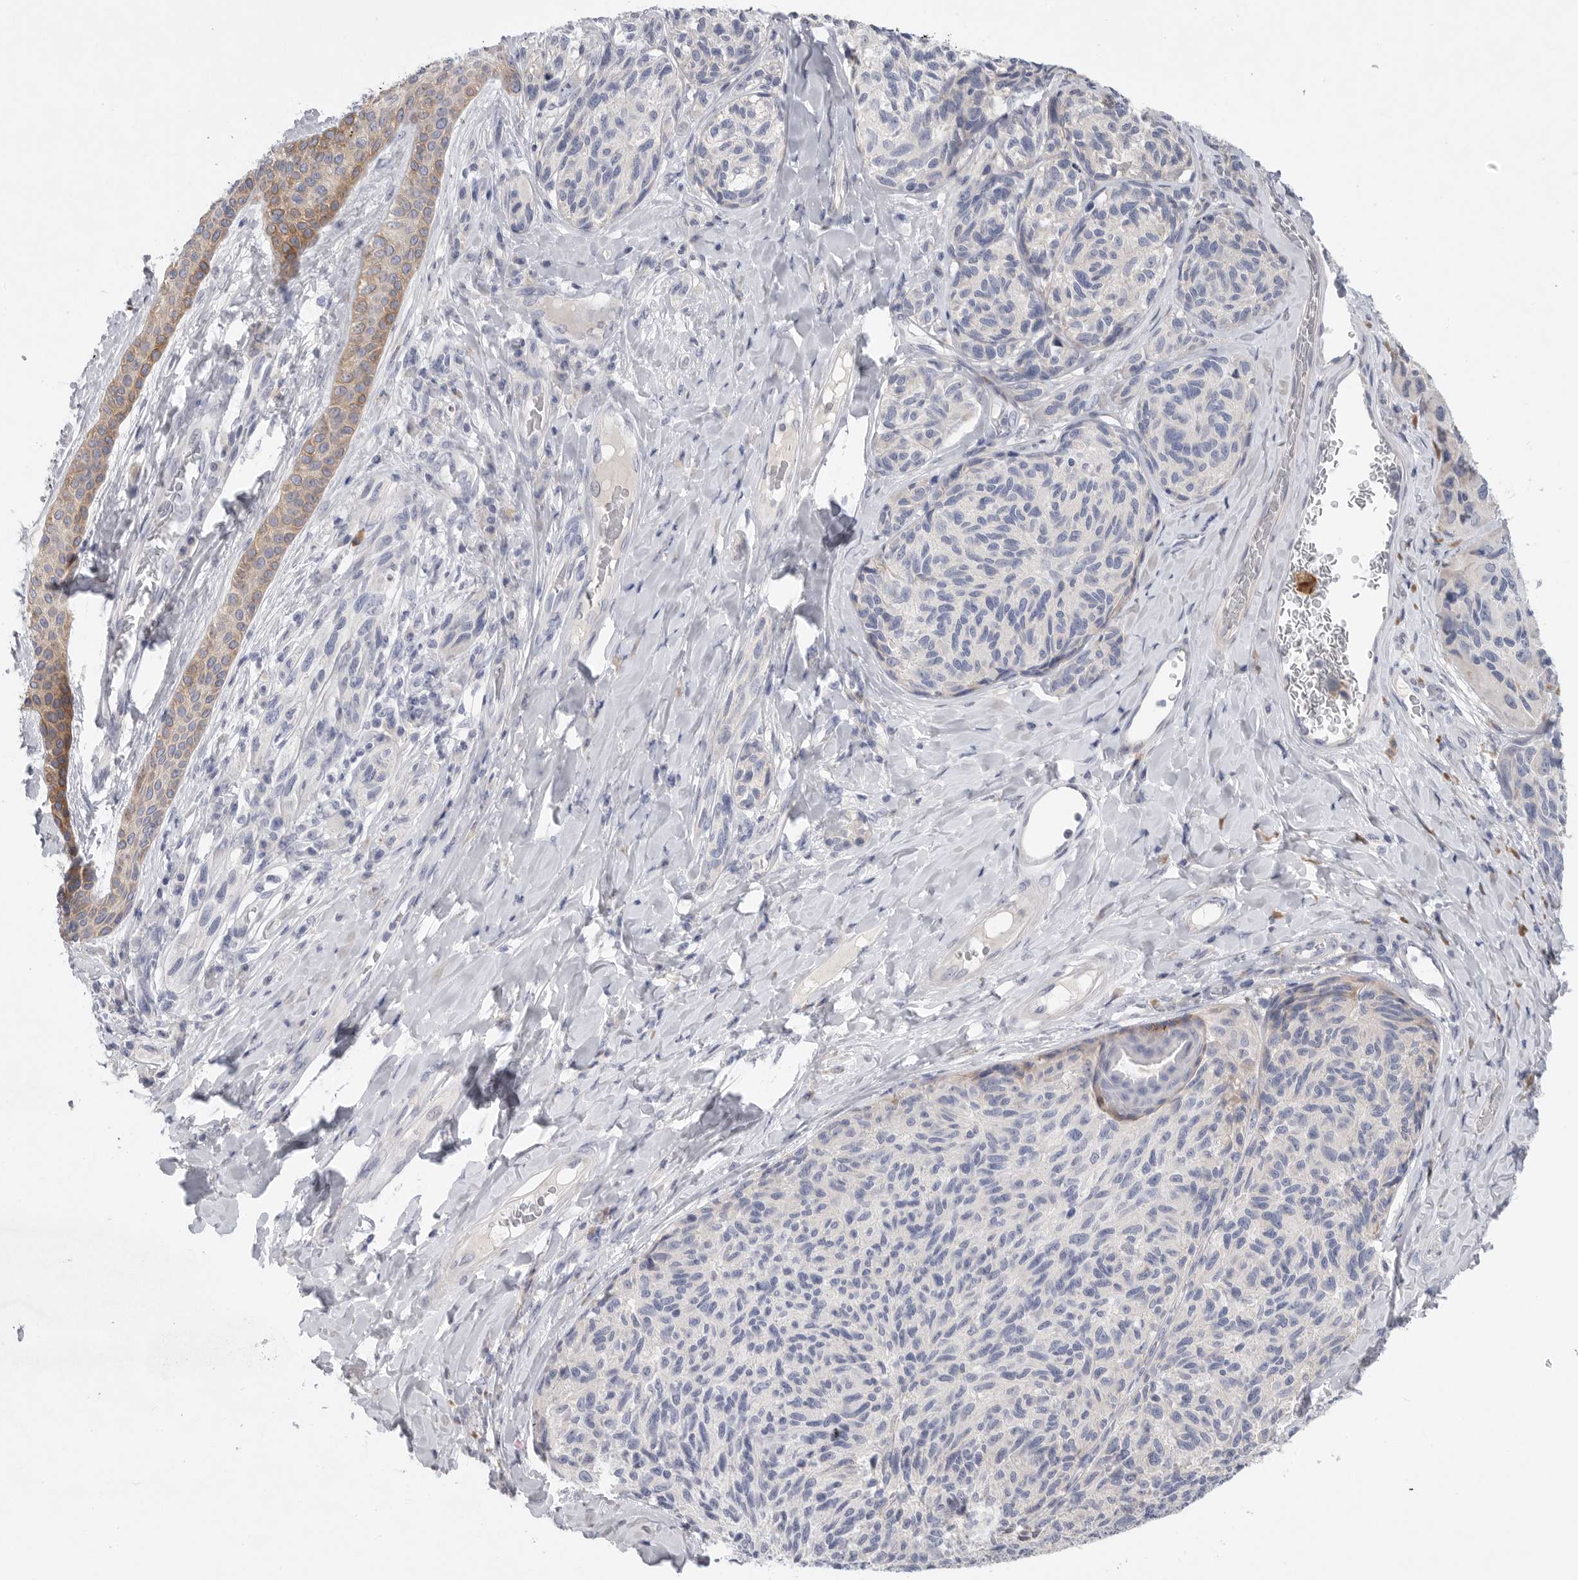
{"staining": {"intensity": "negative", "quantity": "none", "location": "none"}, "tissue": "melanoma", "cell_type": "Tumor cells", "image_type": "cancer", "snomed": [{"axis": "morphology", "description": "Malignant melanoma, NOS"}, {"axis": "topography", "description": "Skin"}], "caption": "Malignant melanoma was stained to show a protein in brown. There is no significant expression in tumor cells.", "gene": "CAMK2B", "patient": {"sex": "female", "age": 73}}